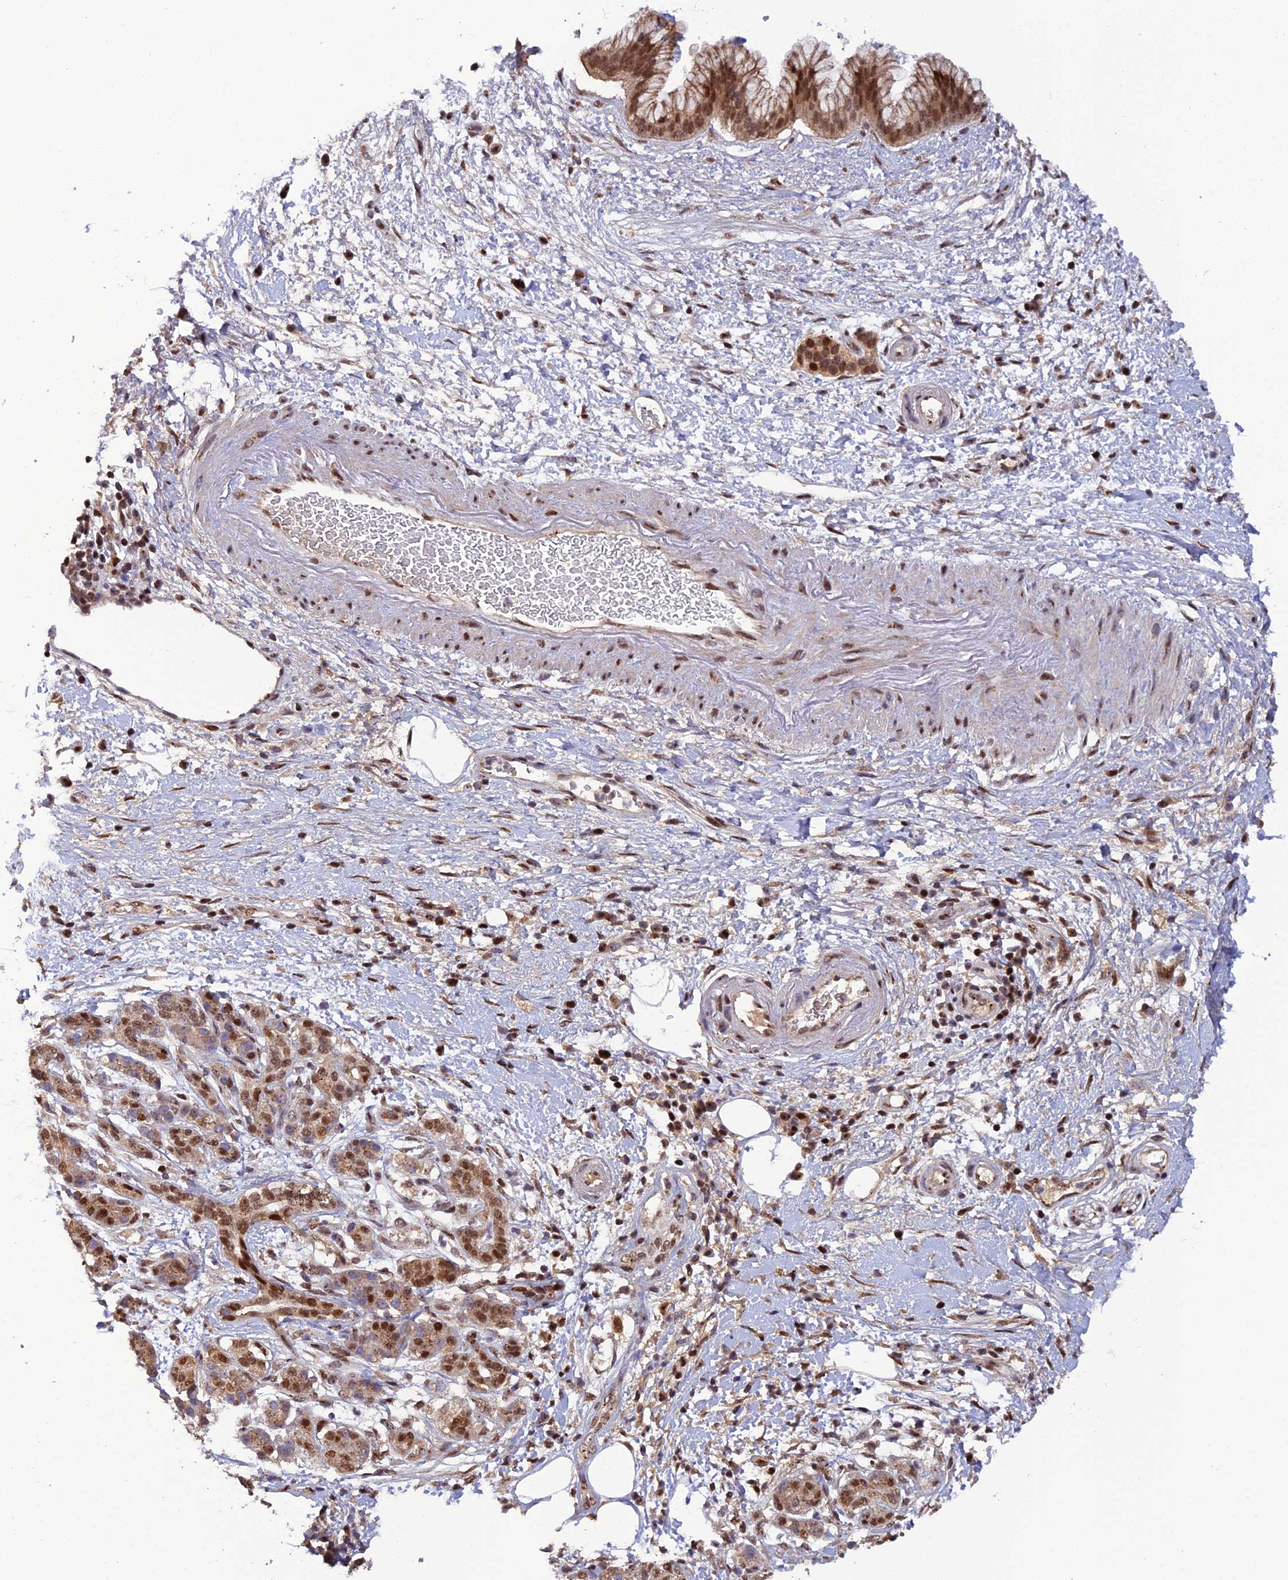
{"staining": {"intensity": "moderate", "quantity": ">75%", "location": "nuclear"}, "tissue": "pancreatic cancer", "cell_type": "Tumor cells", "image_type": "cancer", "snomed": [{"axis": "morphology", "description": "Adenocarcinoma, NOS"}, {"axis": "topography", "description": "Pancreas"}], "caption": "High-power microscopy captured an immunohistochemistry (IHC) image of pancreatic adenocarcinoma, revealing moderate nuclear staining in approximately >75% of tumor cells.", "gene": "ARL2", "patient": {"sex": "female", "age": 73}}